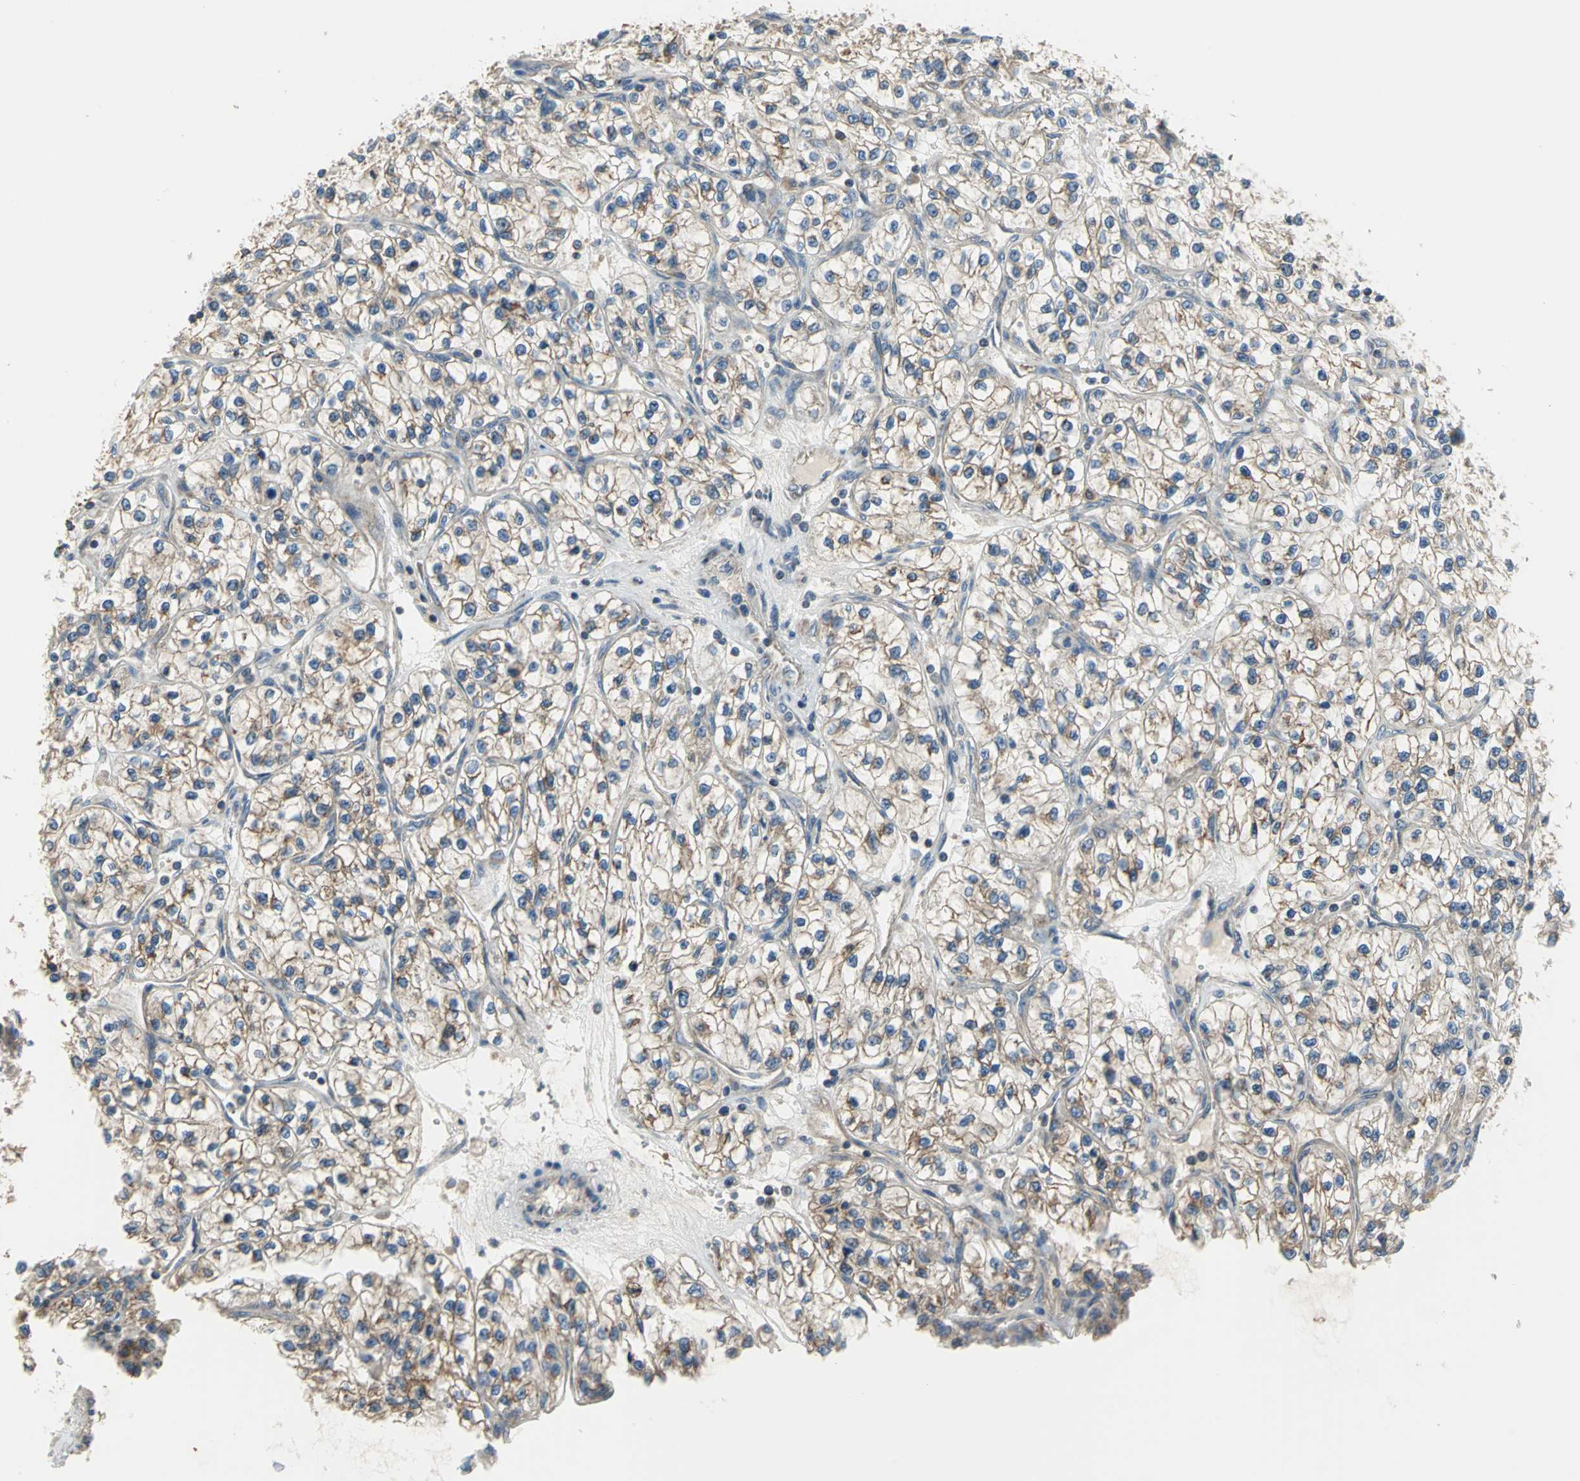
{"staining": {"intensity": "moderate", "quantity": "25%-75%", "location": "cytoplasmic/membranous"}, "tissue": "renal cancer", "cell_type": "Tumor cells", "image_type": "cancer", "snomed": [{"axis": "morphology", "description": "Adenocarcinoma, NOS"}, {"axis": "topography", "description": "Kidney"}], "caption": "Immunohistochemical staining of renal cancer (adenocarcinoma) demonstrates medium levels of moderate cytoplasmic/membranous protein staining in approximately 25%-75% of tumor cells.", "gene": "TRAK1", "patient": {"sex": "female", "age": 57}}